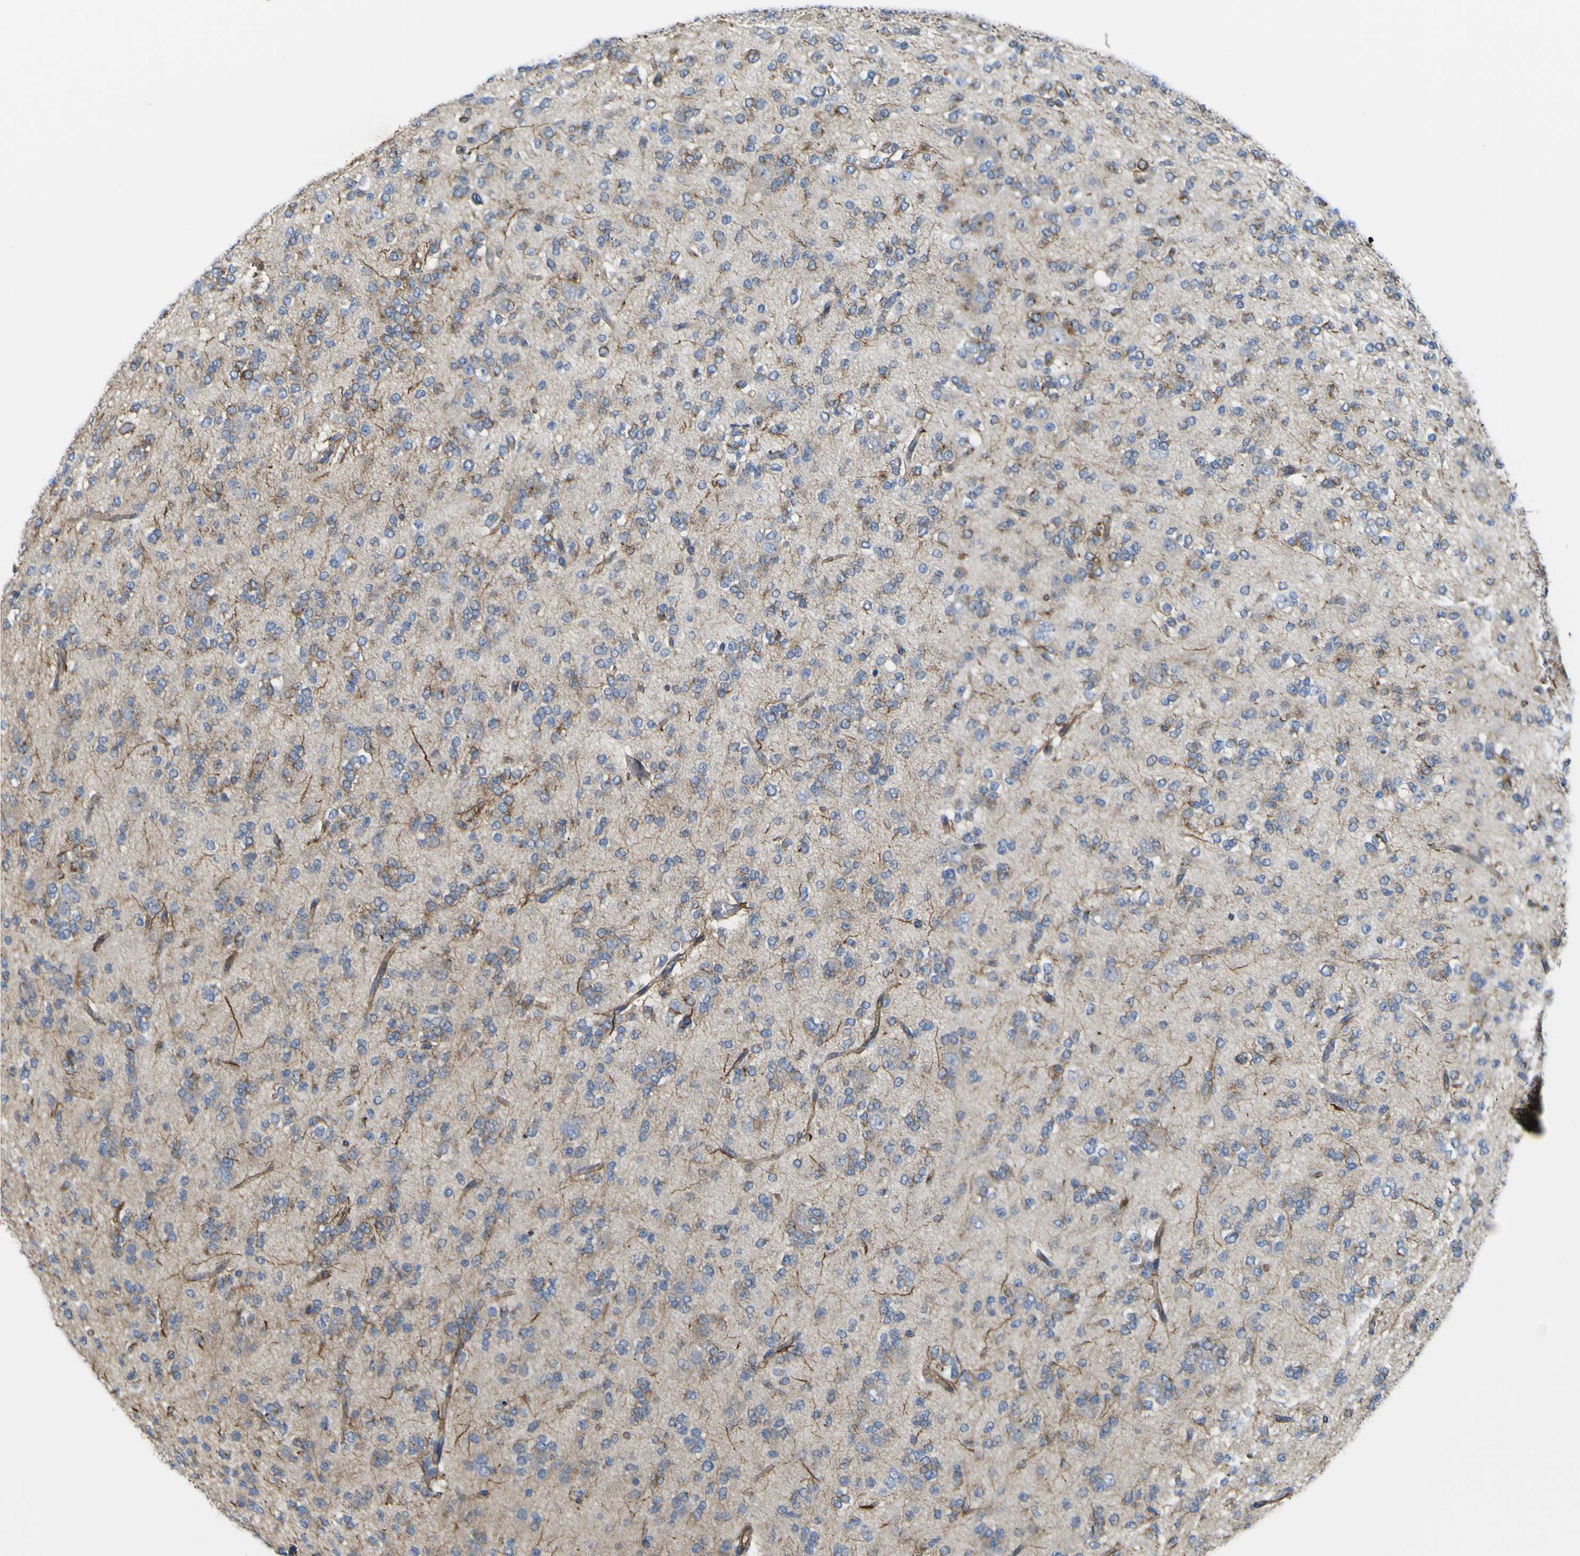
{"staining": {"intensity": "moderate", "quantity": "<25%", "location": "cytoplasmic/membranous,nuclear"}, "tissue": "glioma", "cell_type": "Tumor cells", "image_type": "cancer", "snomed": [{"axis": "morphology", "description": "Glioma, malignant, Low grade"}, {"axis": "topography", "description": "Brain"}], "caption": "This is a micrograph of immunohistochemistry staining of glioma, which shows moderate staining in the cytoplasmic/membranous and nuclear of tumor cells.", "gene": "JPH1", "patient": {"sex": "male", "age": 38}}